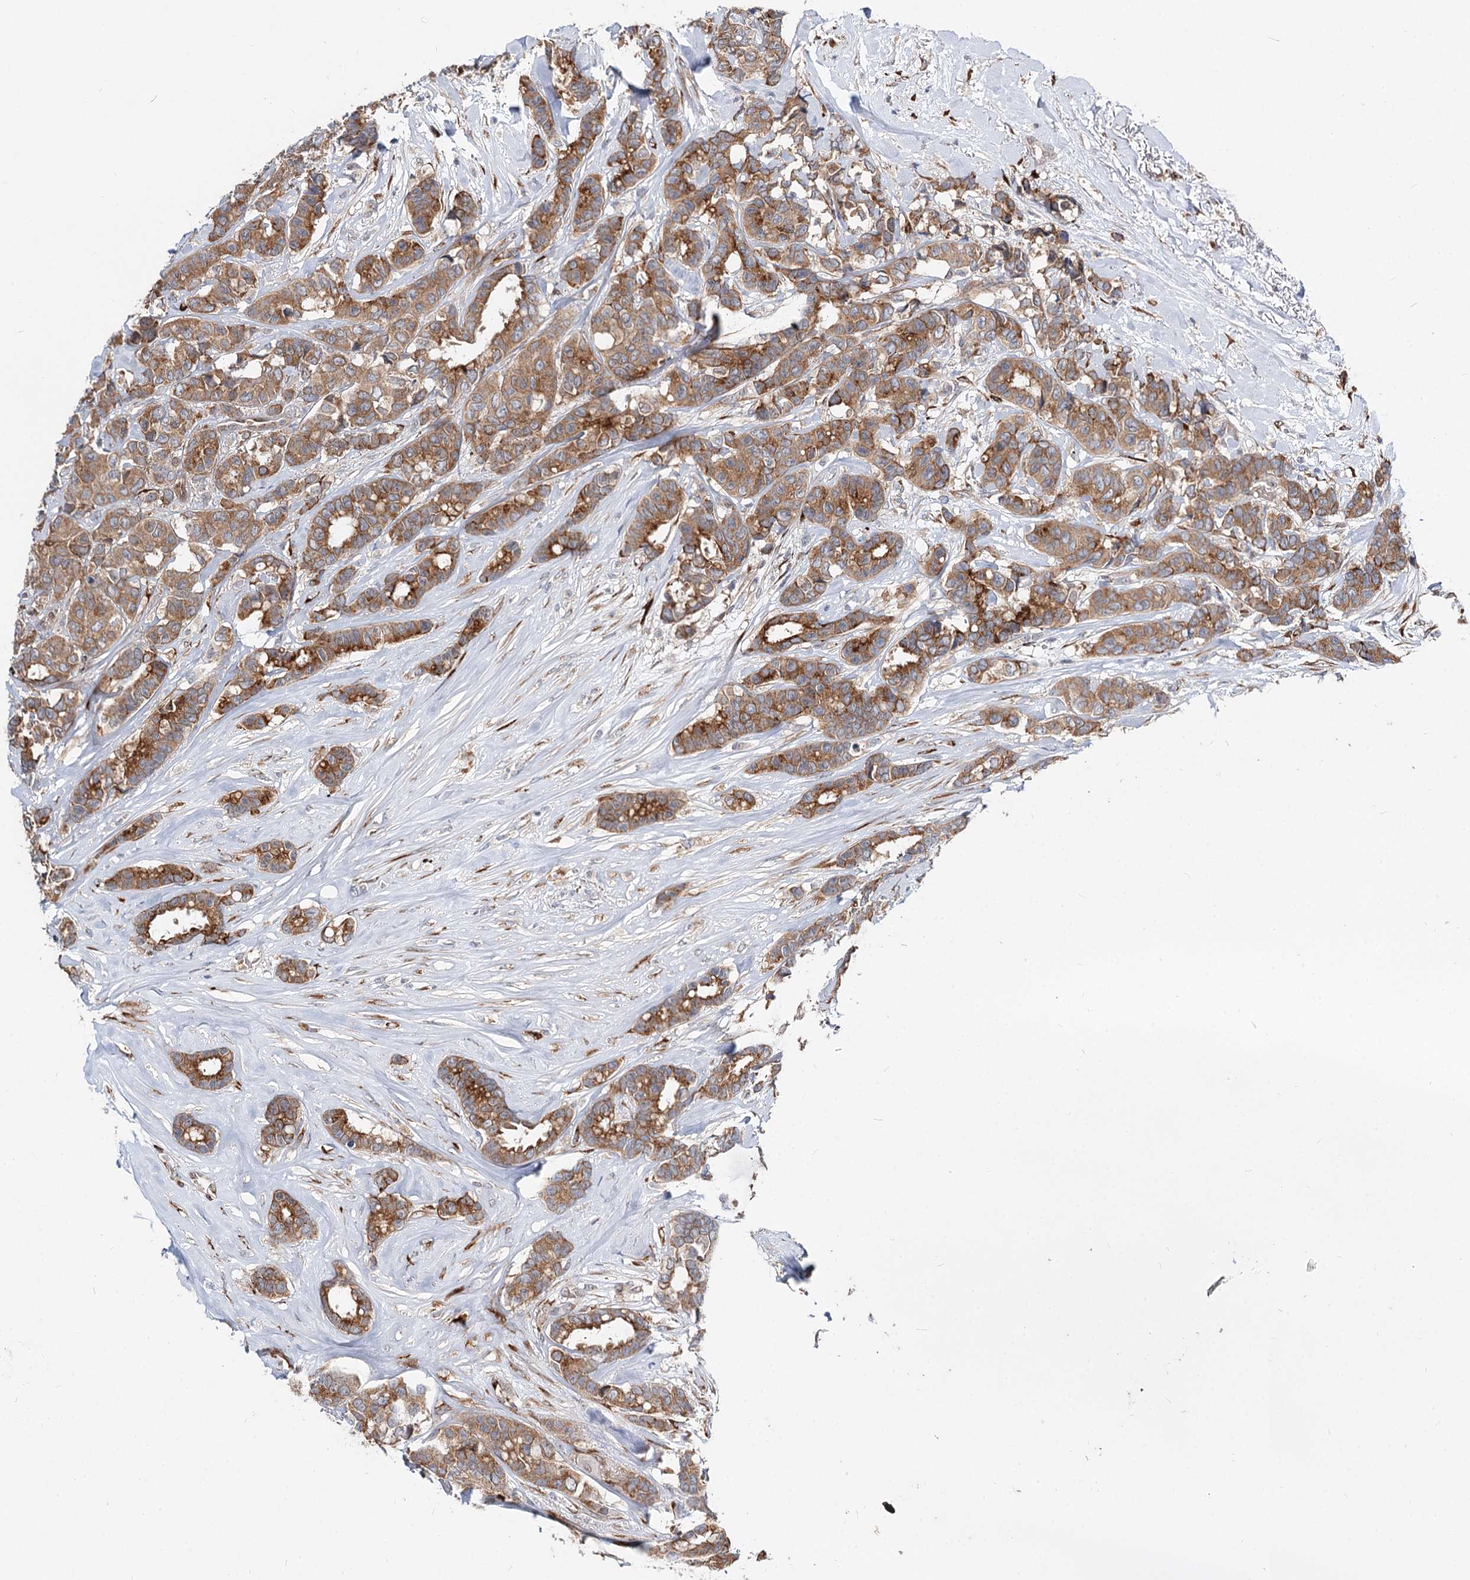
{"staining": {"intensity": "moderate", "quantity": ">75%", "location": "cytoplasmic/membranous"}, "tissue": "breast cancer", "cell_type": "Tumor cells", "image_type": "cancer", "snomed": [{"axis": "morphology", "description": "Duct carcinoma"}, {"axis": "topography", "description": "Breast"}], "caption": "Immunohistochemical staining of breast cancer displays medium levels of moderate cytoplasmic/membranous protein staining in approximately >75% of tumor cells.", "gene": "SPART", "patient": {"sex": "female", "age": 87}}